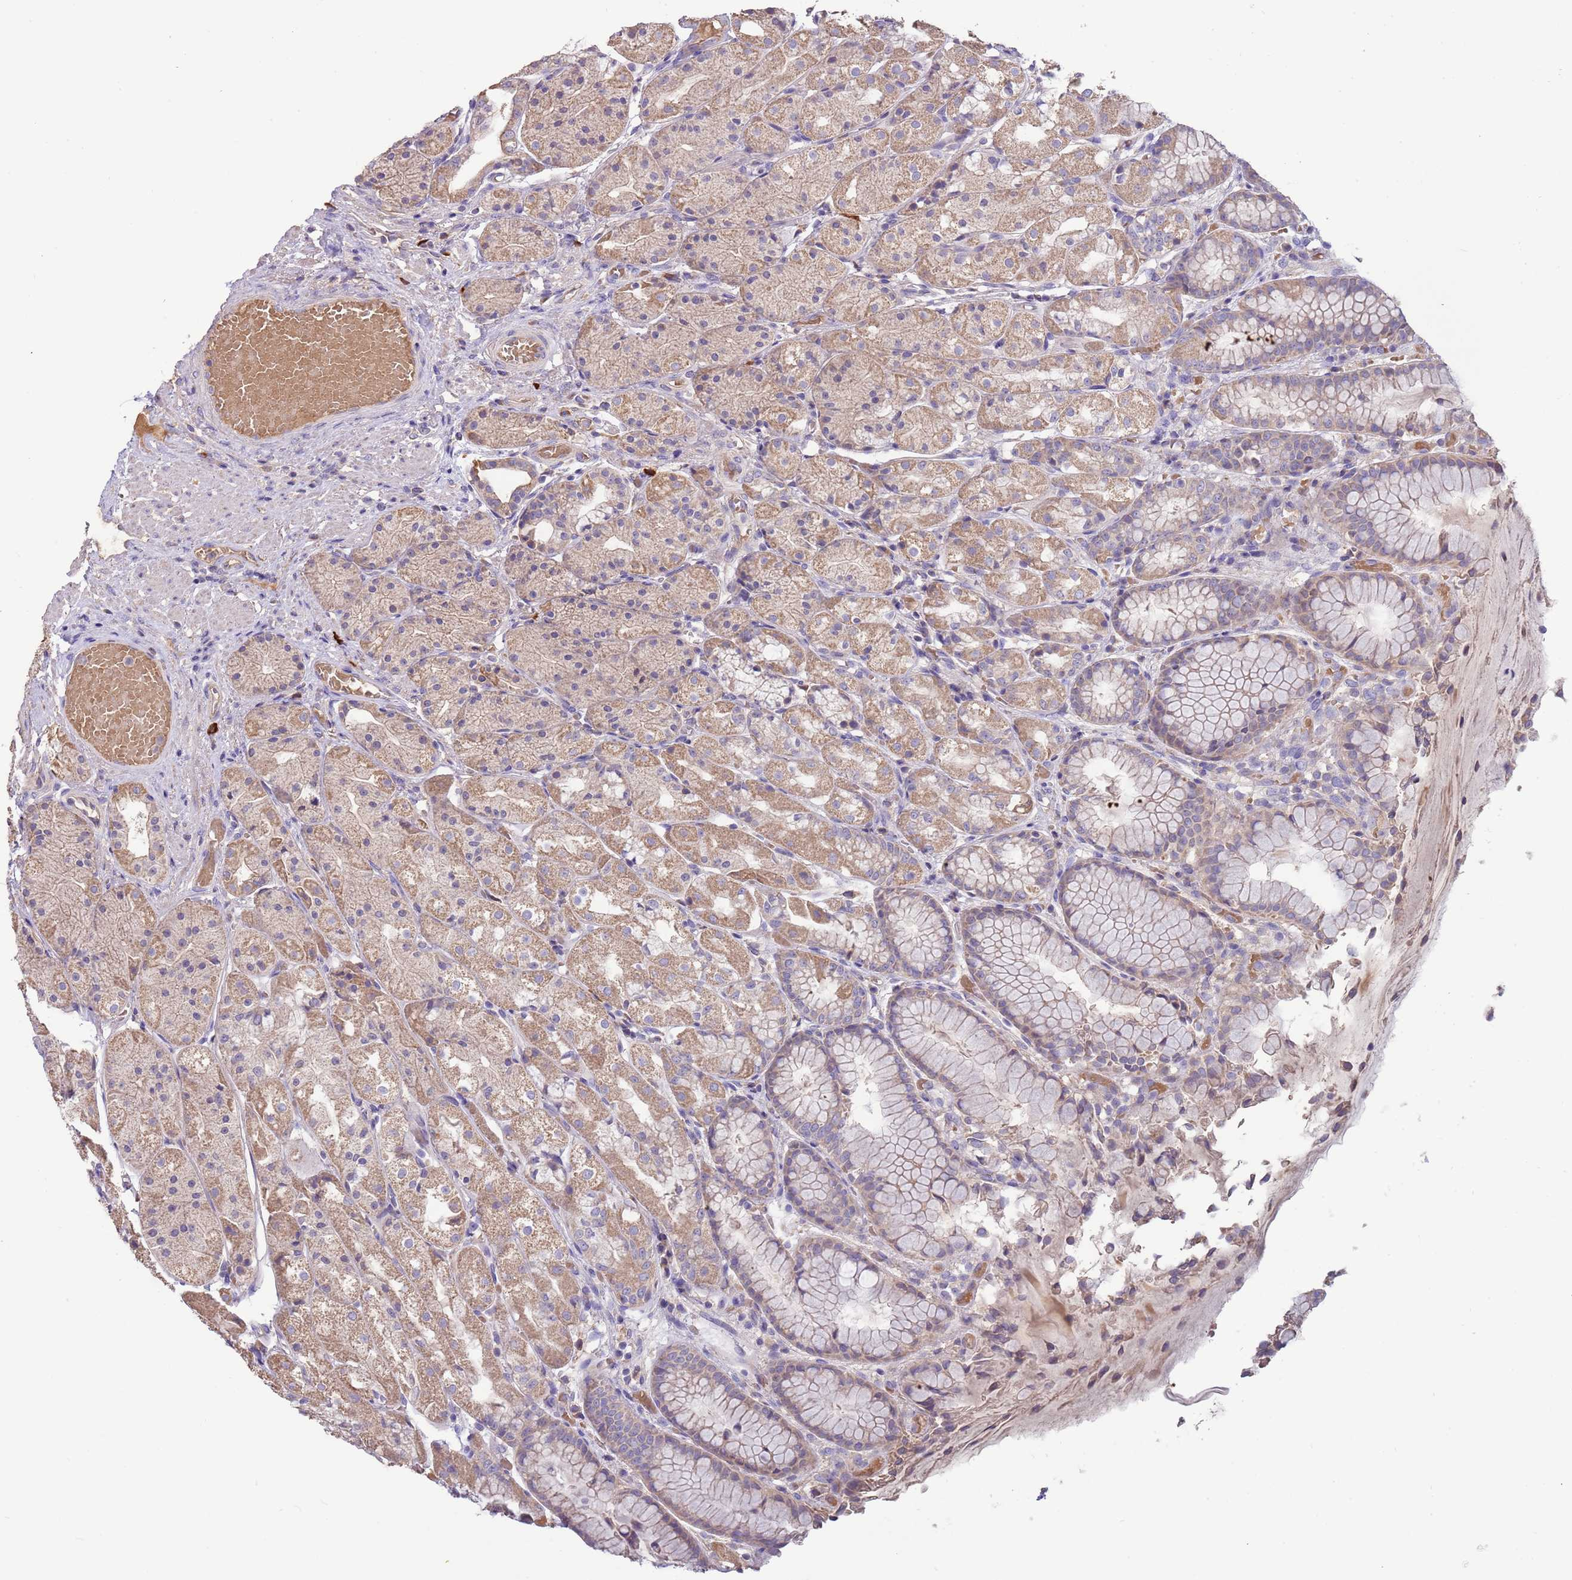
{"staining": {"intensity": "moderate", "quantity": "25%-75%", "location": "cytoplasmic/membranous"}, "tissue": "stomach", "cell_type": "Glandular cells", "image_type": "normal", "snomed": [{"axis": "morphology", "description": "Normal tissue, NOS"}, {"axis": "topography", "description": "Stomach, upper"}], "caption": "The image reveals a brown stain indicating the presence of a protein in the cytoplasmic/membranous of glandular cells in stomach. (IHC, brightfield microscopy, high magnification).", "gene": "TRMO", "patient": {"sex": "male", "age": 72}}